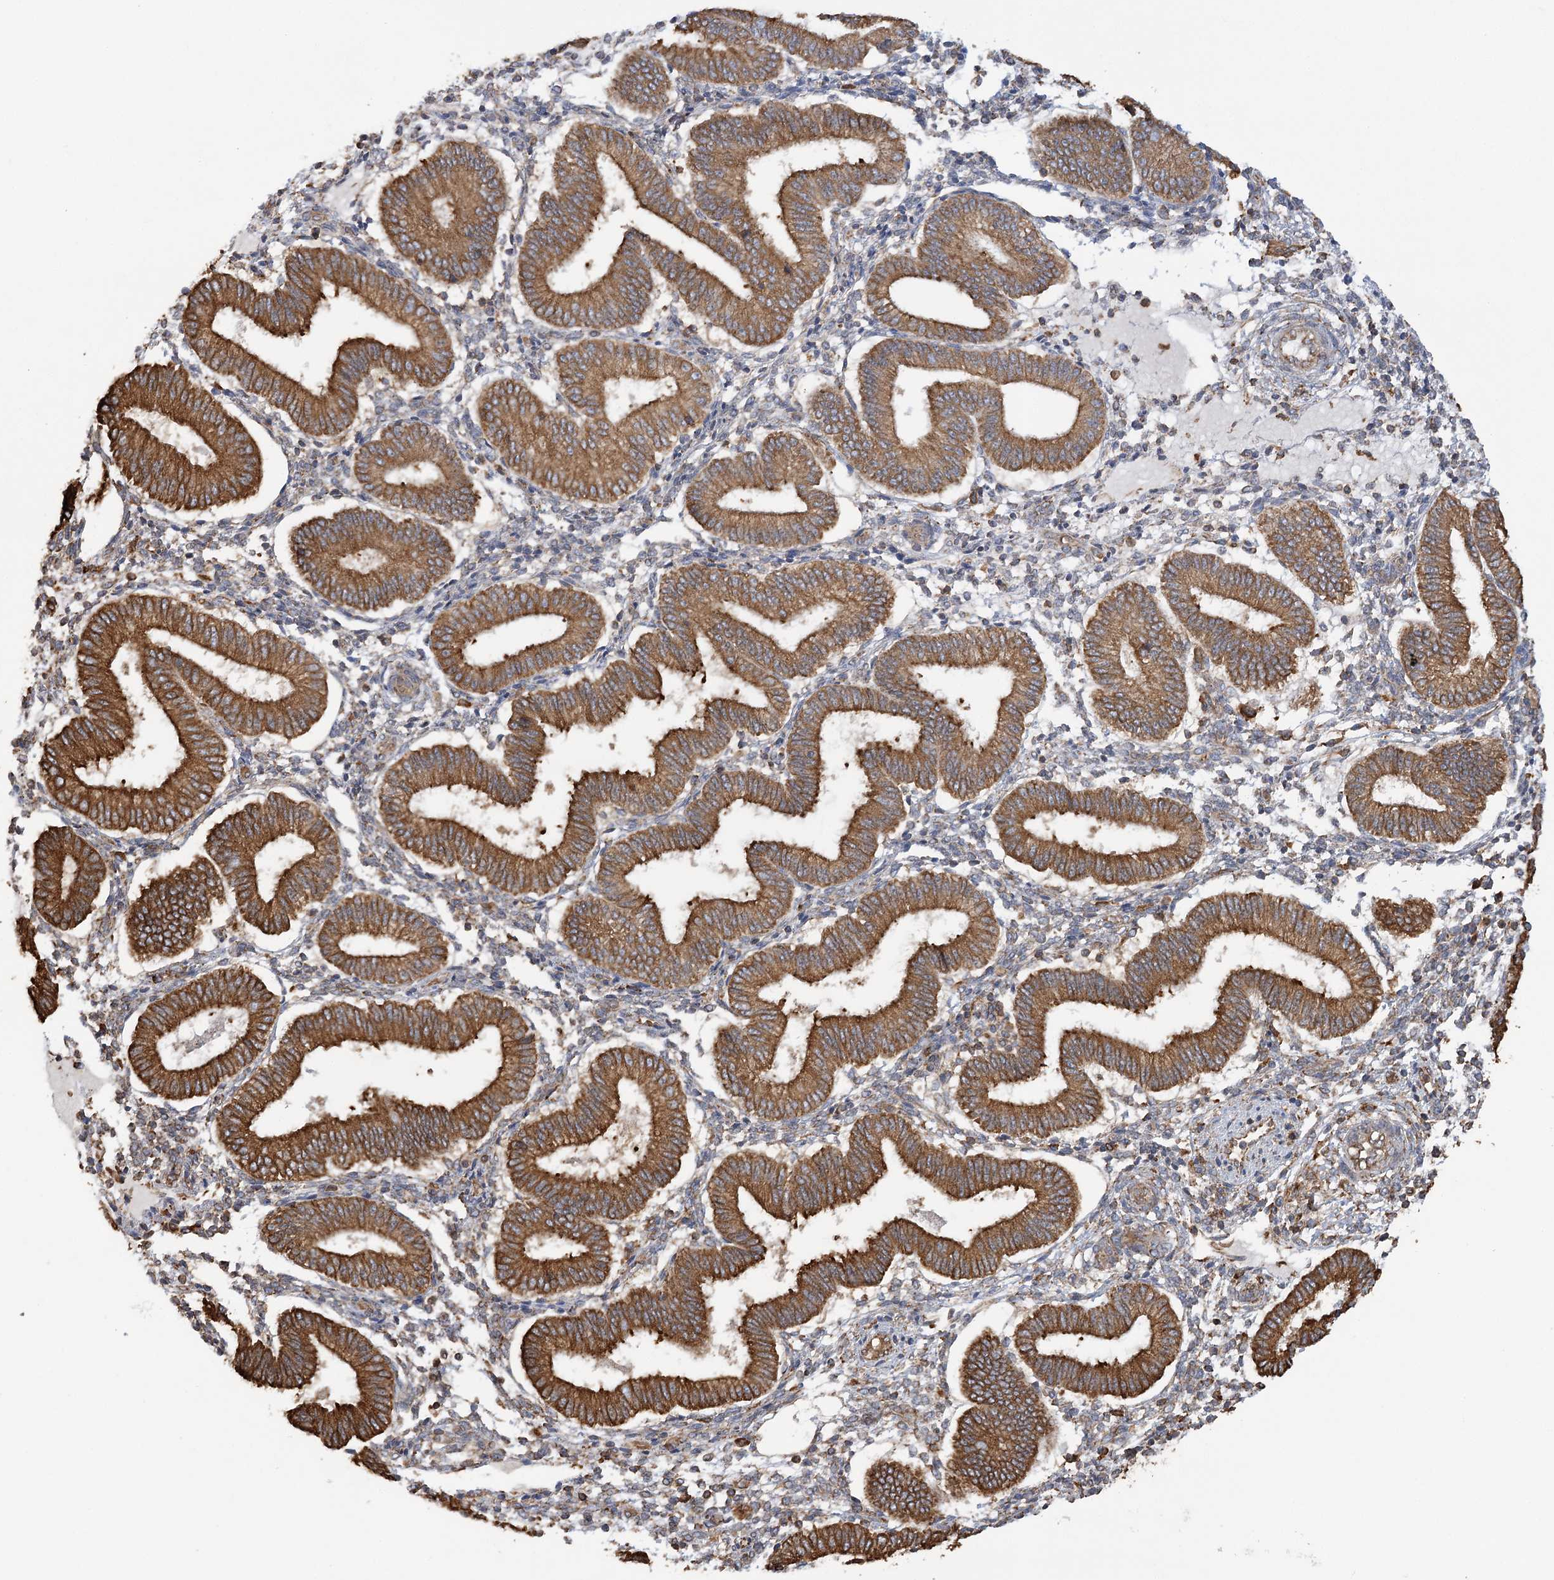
{"staining": {"intensity": "strong", "quantity": "25%-75%", "location": "cytoplasmic/membranous"}, "tissue": "endometrium", "cell_type": "Cells in endometrial stroma", "image_type": "normal", "snomed": [{"axis": "morphology", "description": "Normal tissue, NOS"}, {"axis": "topography", "description": "Endometrium"}], "caption": "Endometrium stained with IHC demonstrates strong cytoplasmic/membranous positivity in about 25%-75% of cells in endometrial stroma. The staining is performed using DAB brown chromogen to label protein expression. The nuclei are counter-stained blue using hematoxylin.", "gene": "ACAP2", "patient": {"sex": "female", "age": 39}}